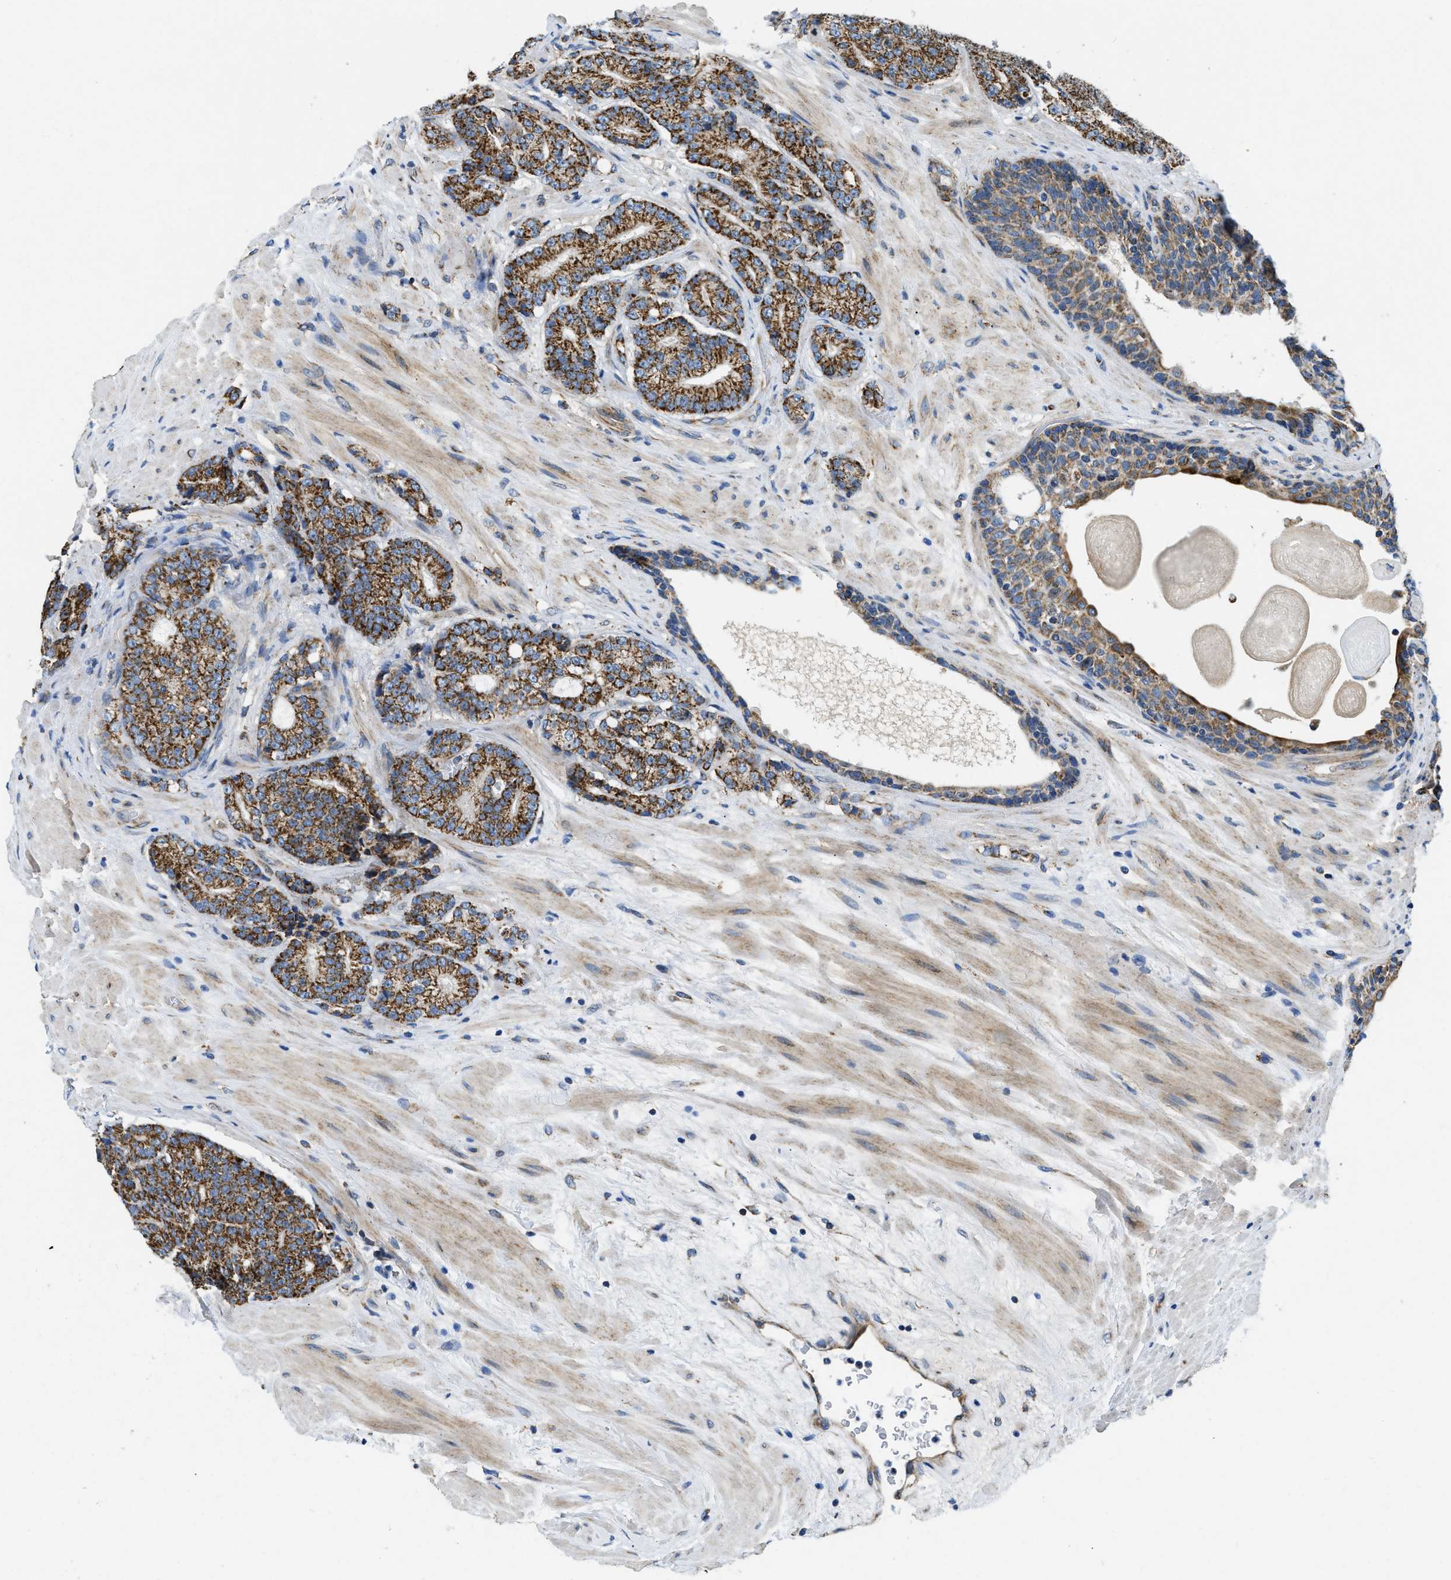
{"staining": {"intensity": "strong", "quantity": ">75%", "location": "cytoplasmic/membranous"}, "tissue": "prostate cancer", "cell_type": "Tumor cells", "image_type": "cancer", "snomed": [{"axis": "morphology", "description": "Adenocarcinoma, High grade"}, {"axis": "topography", "description": "Prostate"}], "caption": "Immunohistochemistry photomicrograph of prostate cancer stained for a protein (brown), which reveals high levels of strong cytoplasmic/membranous positivity in about >75% of tumor cells.", "gene": "STK33", "patient": {"sex": "male", "age": 61}}